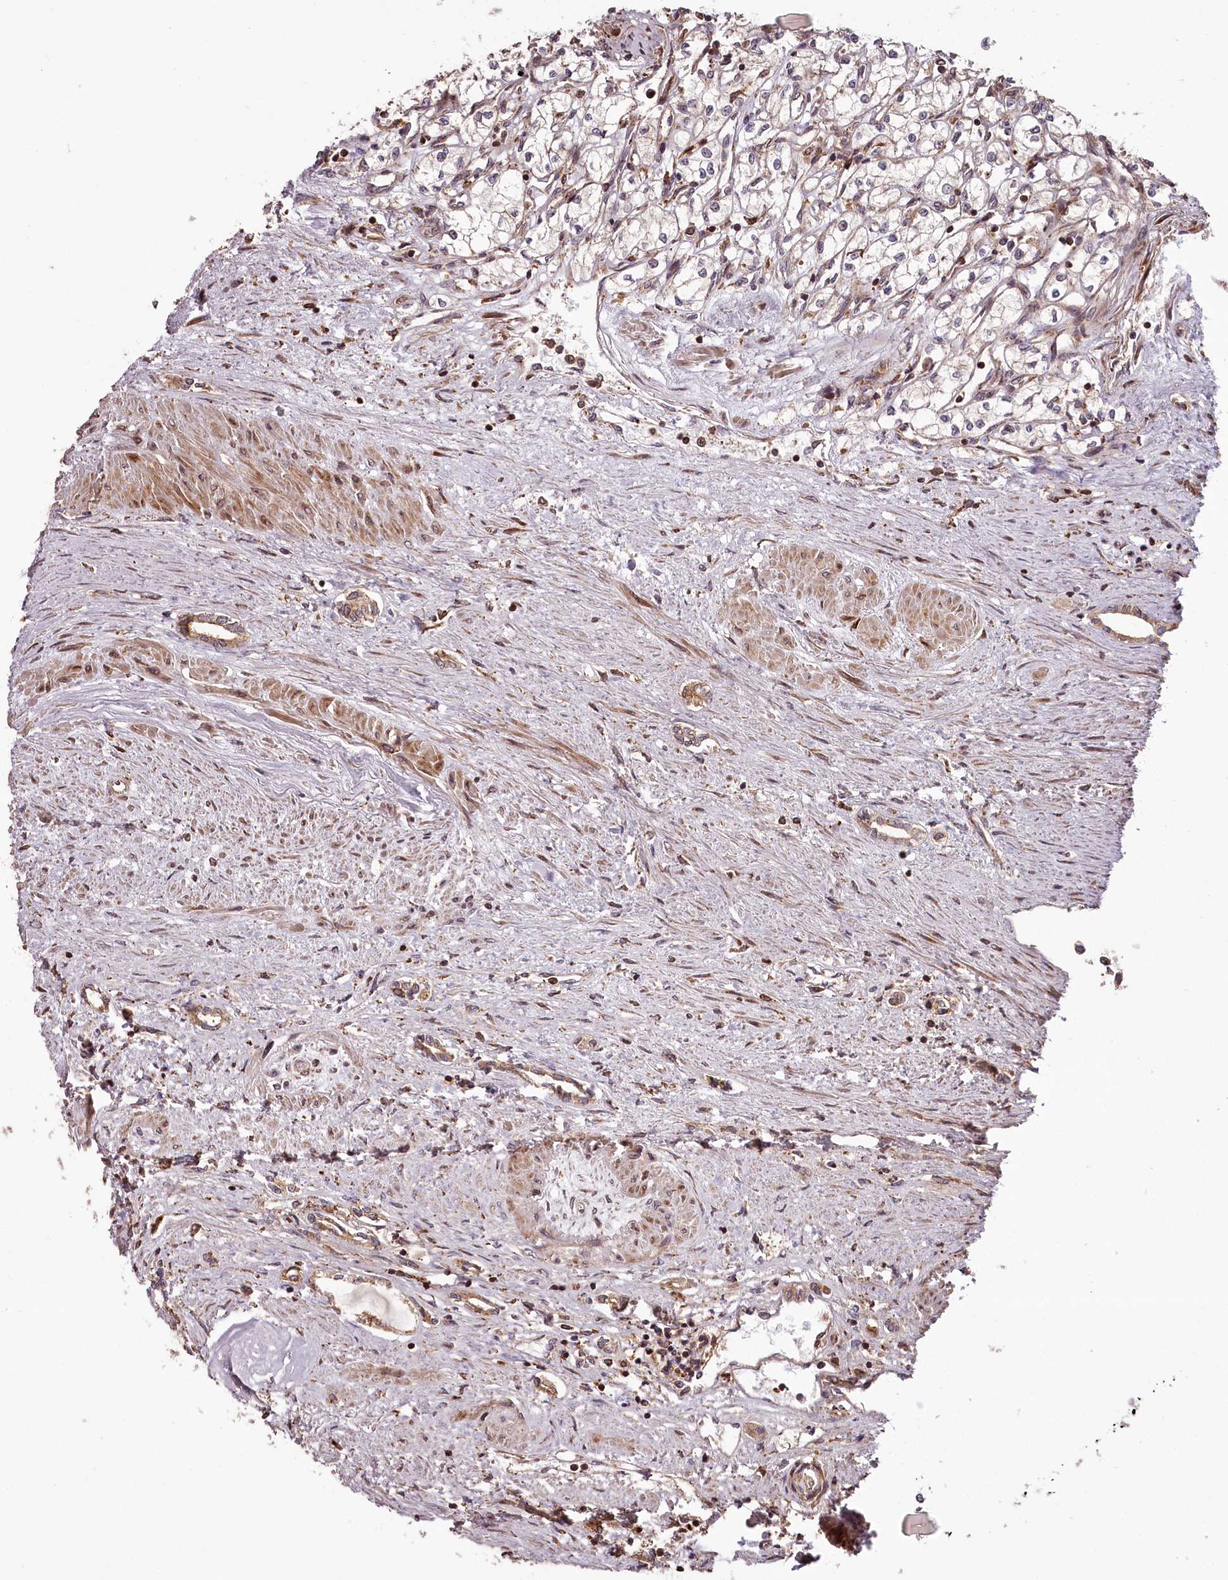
{"staining": {"intensity": "moderate", "quantity": "<25%", "location": "cytoplasmic/membranous"}, "tissue": "renal cancer", "cell_type": "Tumor cells", "image_type": "cancer", "snomed": [{"axis": "morphology", "description": "Adenocarcinoma, NOS"}, {"axis": "topography", "description": "Kidney"}], "caption": "This micrograph displays immunohistochemistry (IHC) staining of human renal adenocarcinoma, with low moderate cytoplasmic/membranous positivity in about <25% of tumor cells.", "gene": "KIF14", "patient": {"sex": "male", "age": 59}}